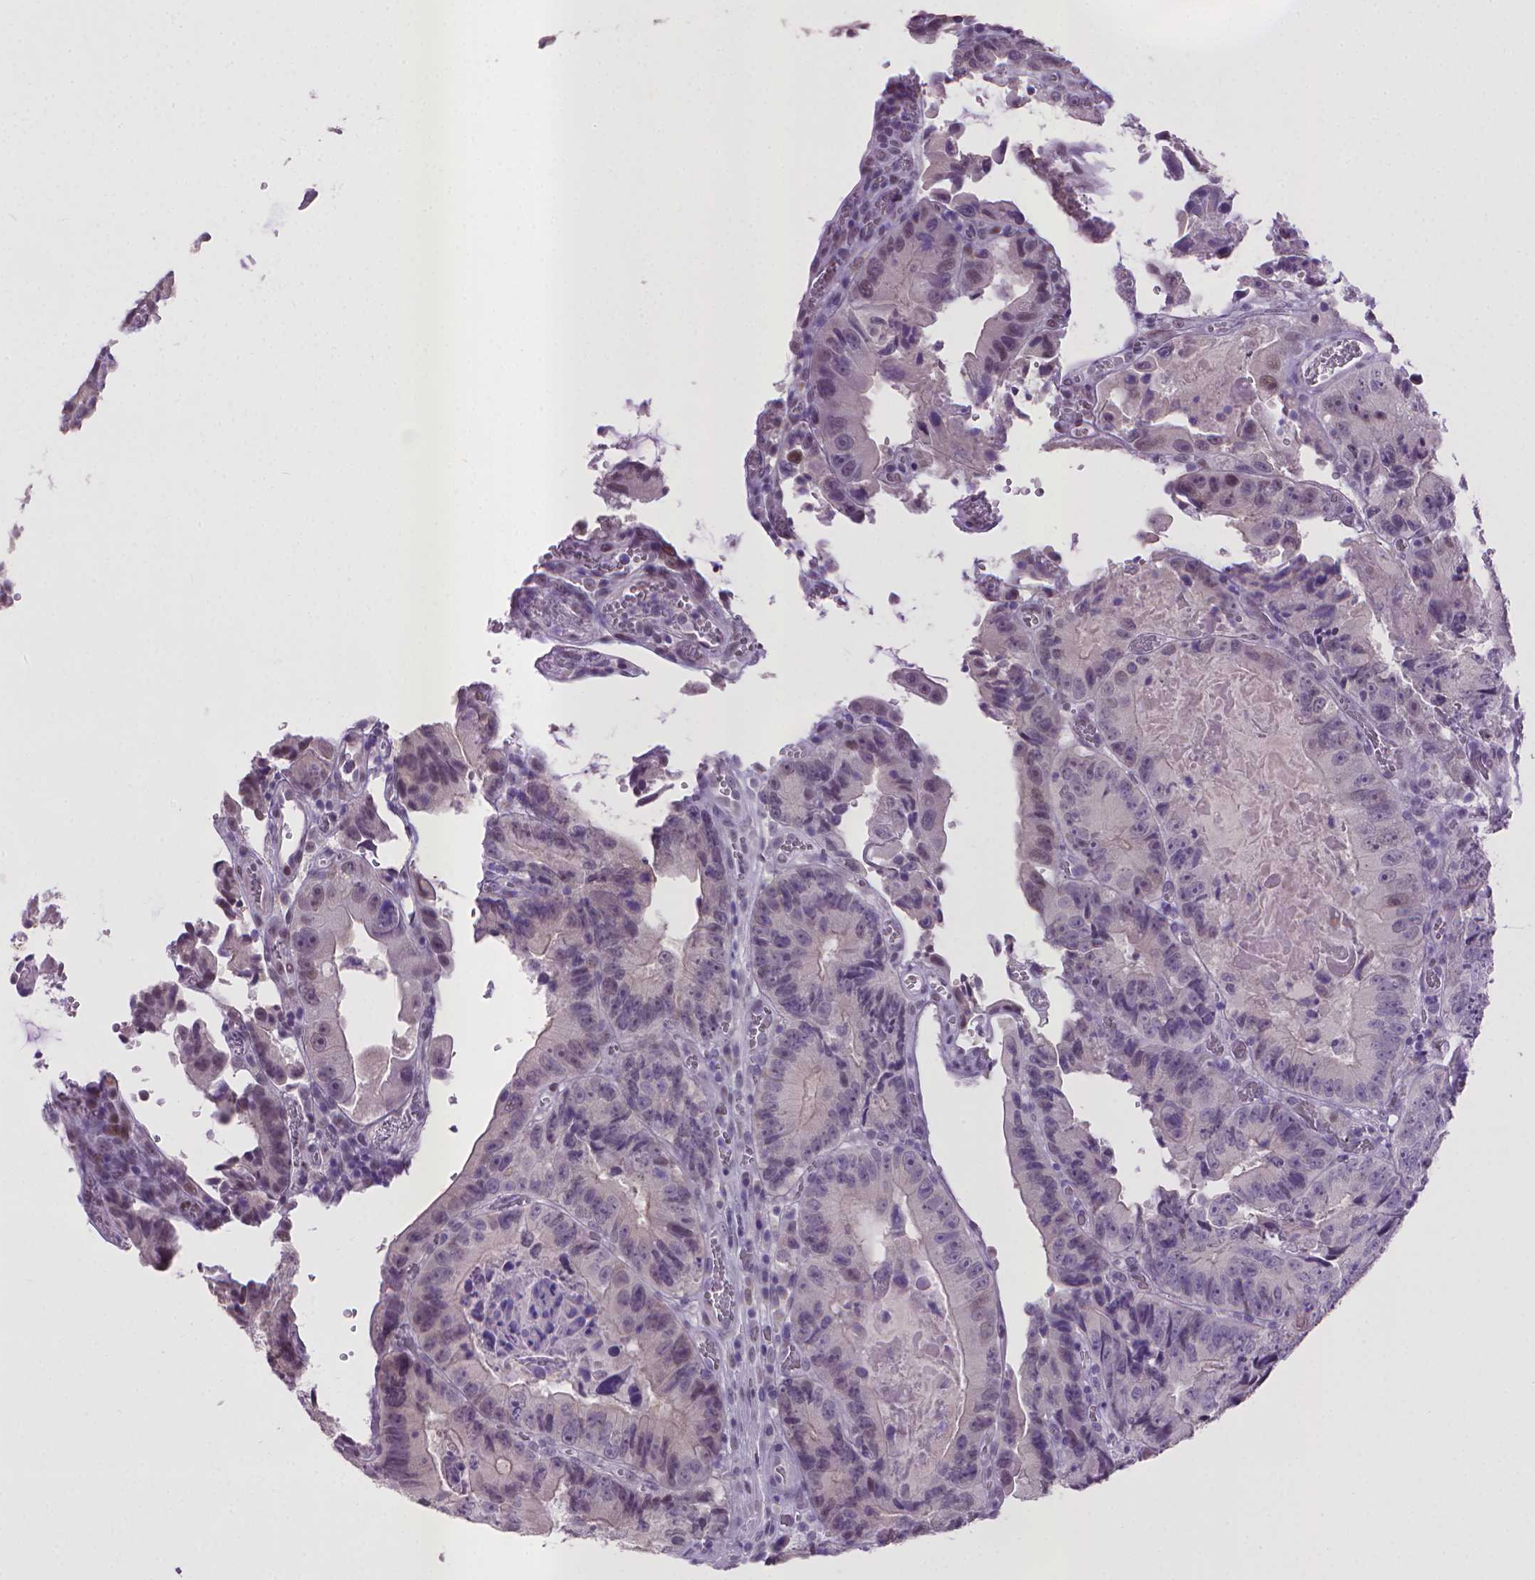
{"staining": {"intensity": "negative", "quantity": "none", "location": "none"}, "tissue": "colorectal cancer", "cell_type": "Tumor cells", "image_type": "cancer", "snomed": [{"axis": "morphology", "description": "Adenocarcinoma, NOS"}, {"axis": "topography", "description": "Colon"}], "caption": "This is an immunohistochemistry (IHC) histopathology image of colorectal adenocarcinoma. There is no expression in tumor cells.", "gene": "KMO", "patient": {"sex": "female", "age": 86}}